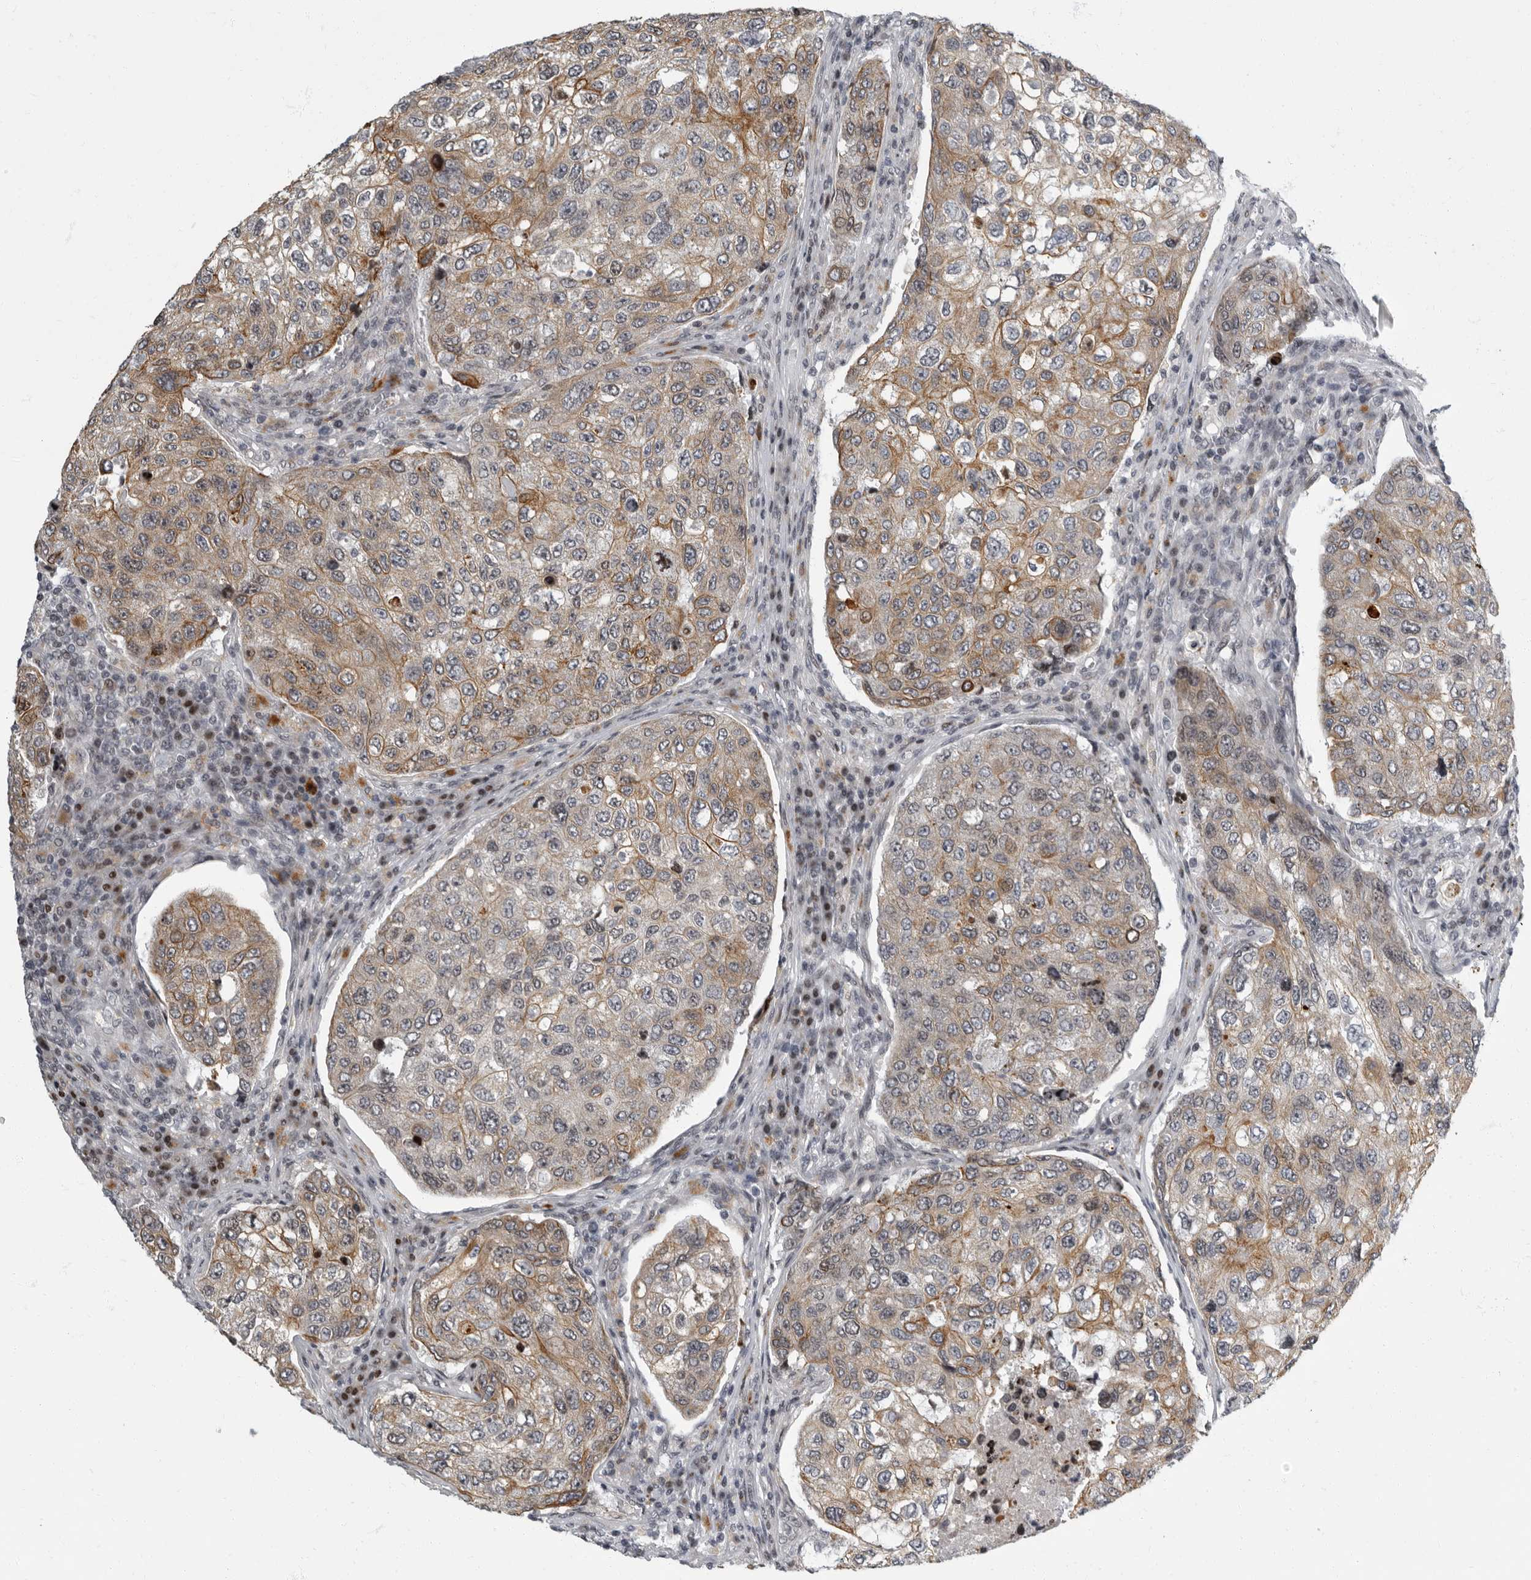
{"staining": {"intensity": "moderate", "quantity": "25%-75%", "location": "cytoplasmic/membranous"}, "tissue": "urothelial cancer", "cell_type": "Tumor cells", "image_type": "cancer", "snomed": [{"axis": "morphology", "description": "Urothelial carcinoma, High grade"}, {"axis": "topography", "description": "Lymph node"}, {"axis": "topography", "description": "Urinary bladder"}], "caption": "A histopathology image of human high-grade urothelial carcinoma stained for a protein shows moderate cytoplasmic/membranous brown staining in tumor cells. The staining is performed using DAB (3,3'-diaminobenzidine) brown chromogen to label protein expression. The nuclei are counter-stained blue using hematoxylin.", "gene": "EVI5", "patient": {"sex": "male", "age": 51}}